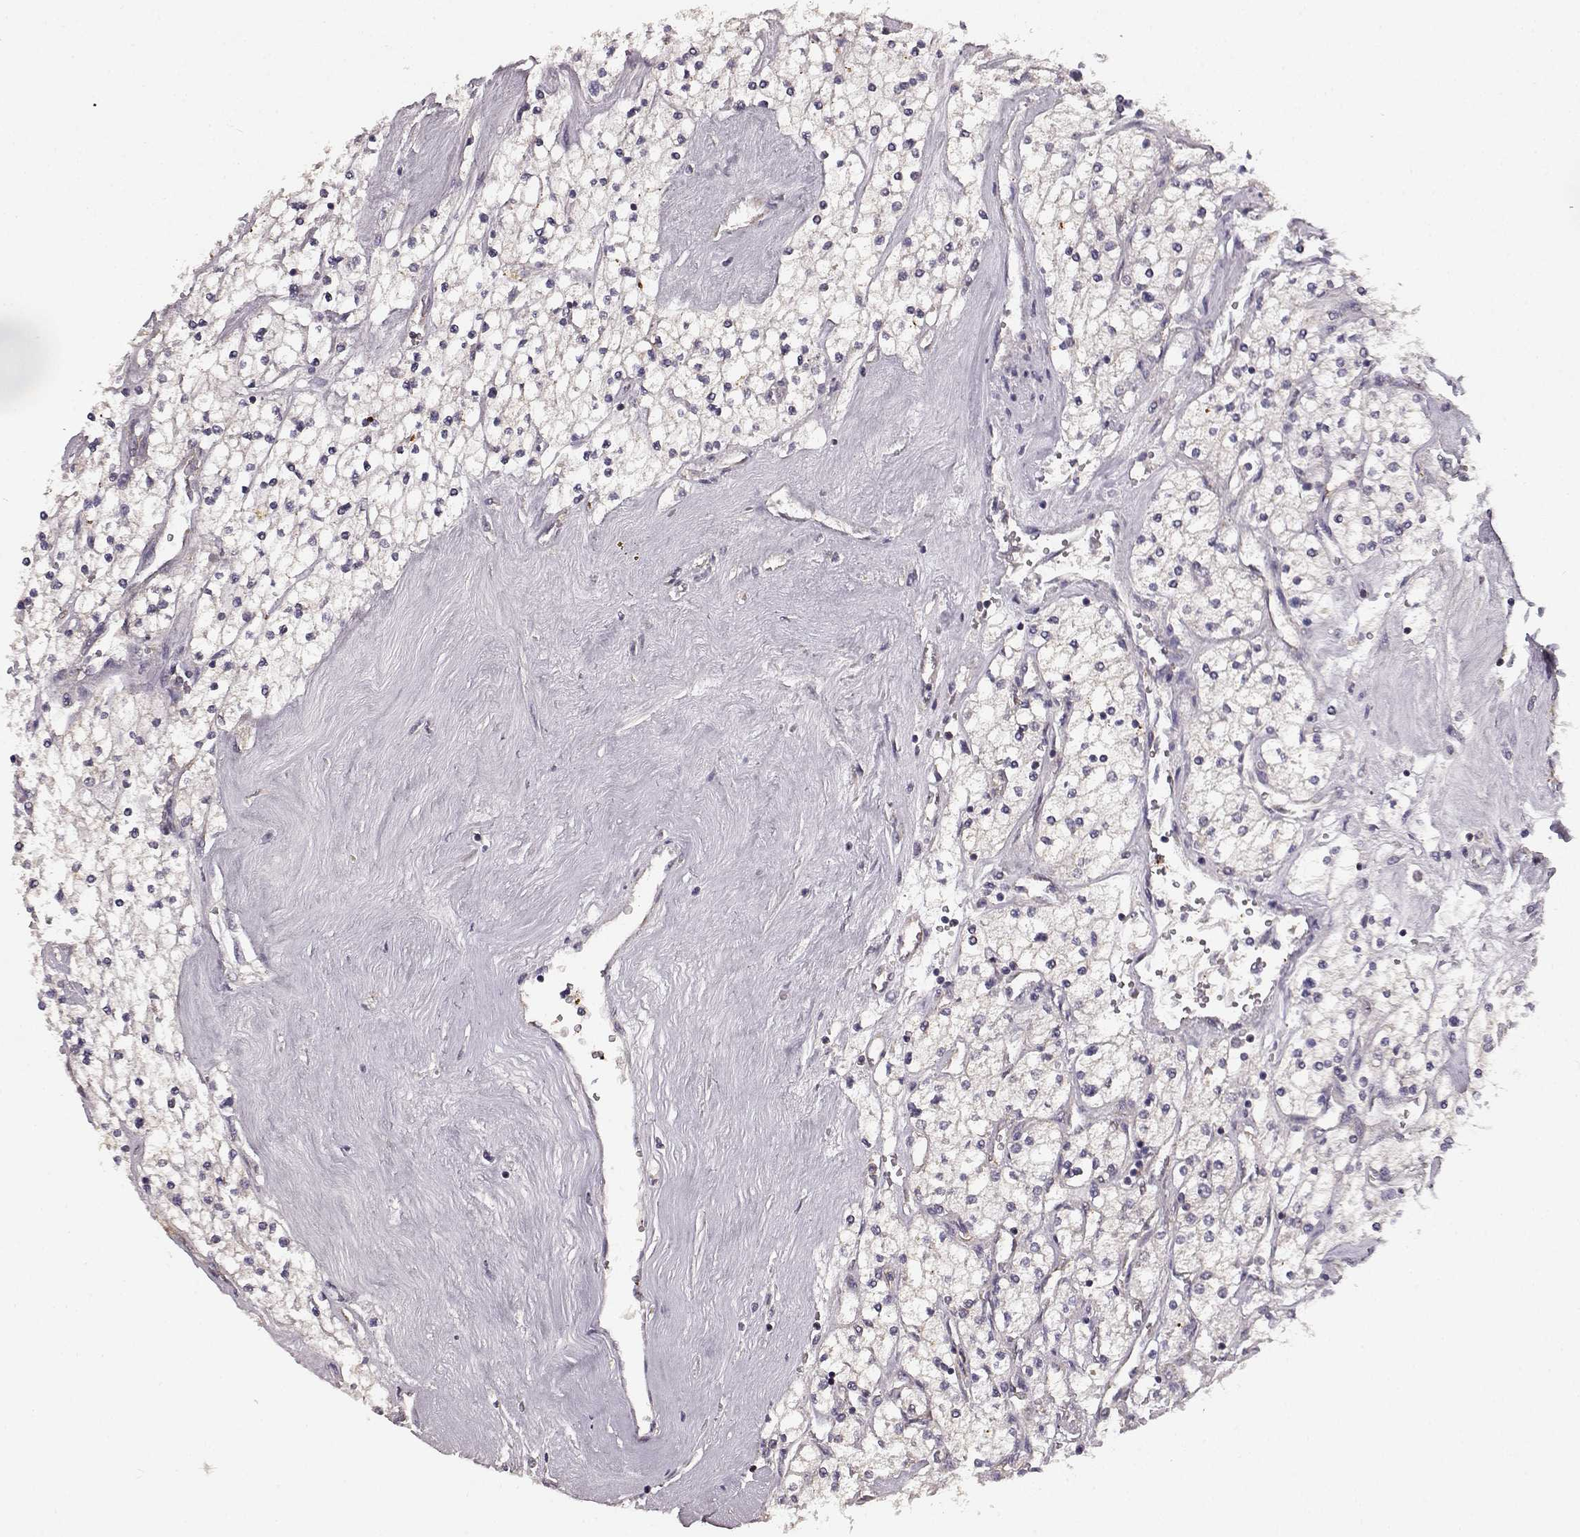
{"staining": {"intensity": "negative", "quantity": "none", "location": "none"}, "tissue": "renal cancer", "cell_type": "Tumor cells", "image_type": "cancer", "snomed": [{"axis": "morphology", "description": "Adenocarcinoma, NOS"}, {"axis": "topography", "description": "Kidney"}], "caption": "This is a image of IHC staining of renal adenocarcinoma, which shows no expression in tumor cells. Nuclei are stained in blue.", "gene": "ERBB3", "patient": {"sex": "male", "age": 80}}